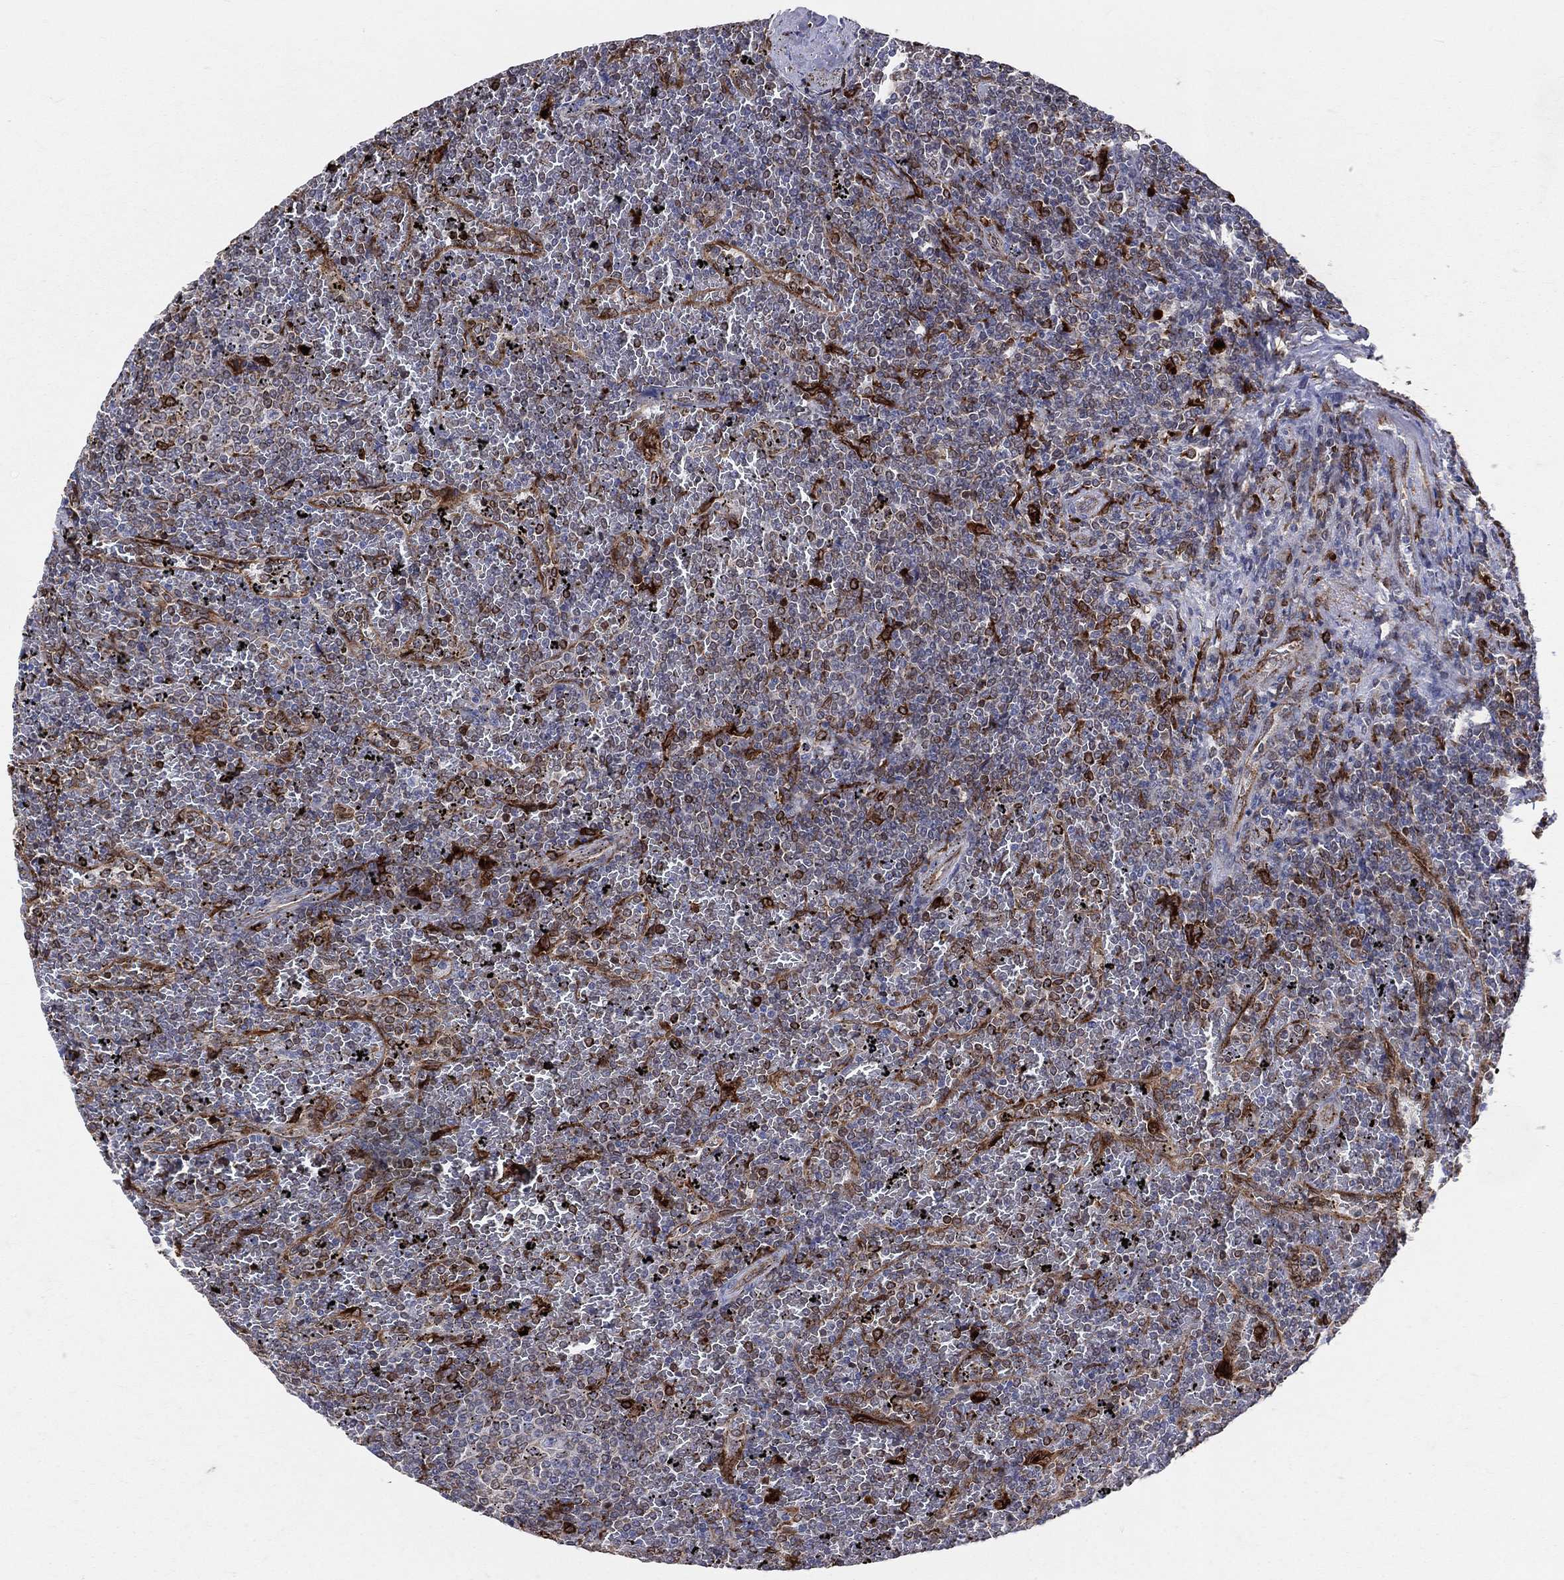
{"staining": {"intensity": "moderate", "quantity": "<25%", "location": "cytoplasmic/membranous"}, "tissue": "lymphoma", "cell_type": "Tumor cells", "image_type": "cancer", "snomed": [{"axis": "morphology", "description": "Malignant lymphoma, non-Hodgkin's type, Low grade"}, {"axis": "topography", "description": "Spleen"}], "caption": "Immunohistochemical staining of human malignant lymphoma, non-Hodgkin's type (low-grade) displays low levels of moderate cytoplasmic/membranous protein staining in approximately <25% of tumor cells. The staining was performed using DAB (3,3'-diaminobenzidine), with brown indicating positive protein expression. Nuclei are stained blue with hematoxylin.", "gene": "CD74", "patient": {"sex": "female", "age": 77}}